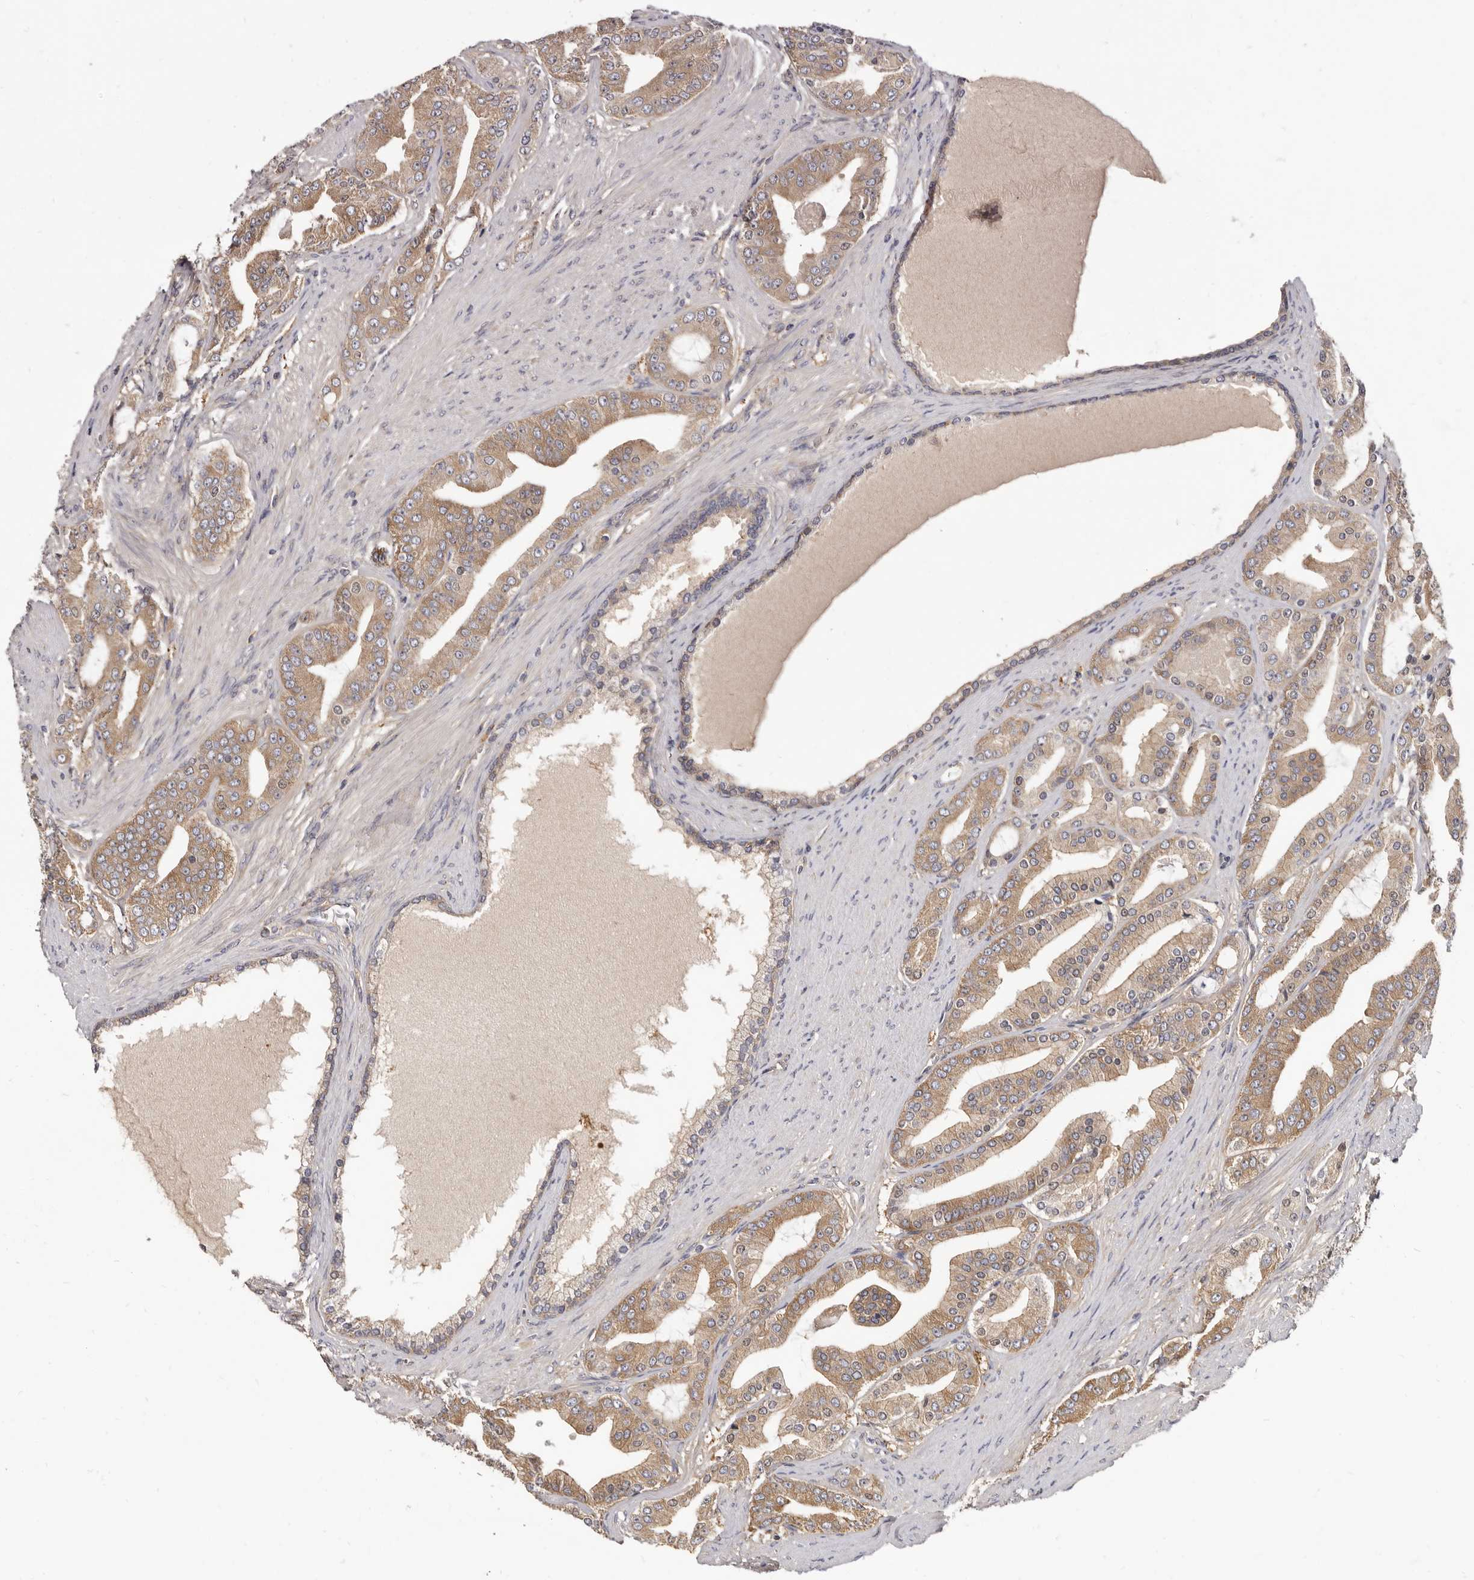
{"staining": {"intensity": "moderate", "quantity": ">75%", "location": "cytoplasmic/membranous"}, "tissue": "prostate cancer", "cell_type": "Tumor cells", "image_type": "cancer", "snomed": [{"axis": "morphology", "description": "Adenocarcinoma, High grade"}, {"axis": "topography", "description": "Prostate"}], "caption": "Protein analysis of prostate cancer tissue exhibits moderate cytoplasmic/membranous expression in approximately >75% of tumor cells.", "gene": "ADAMTS20", "patient": {"sex": "male", "age": 60}}